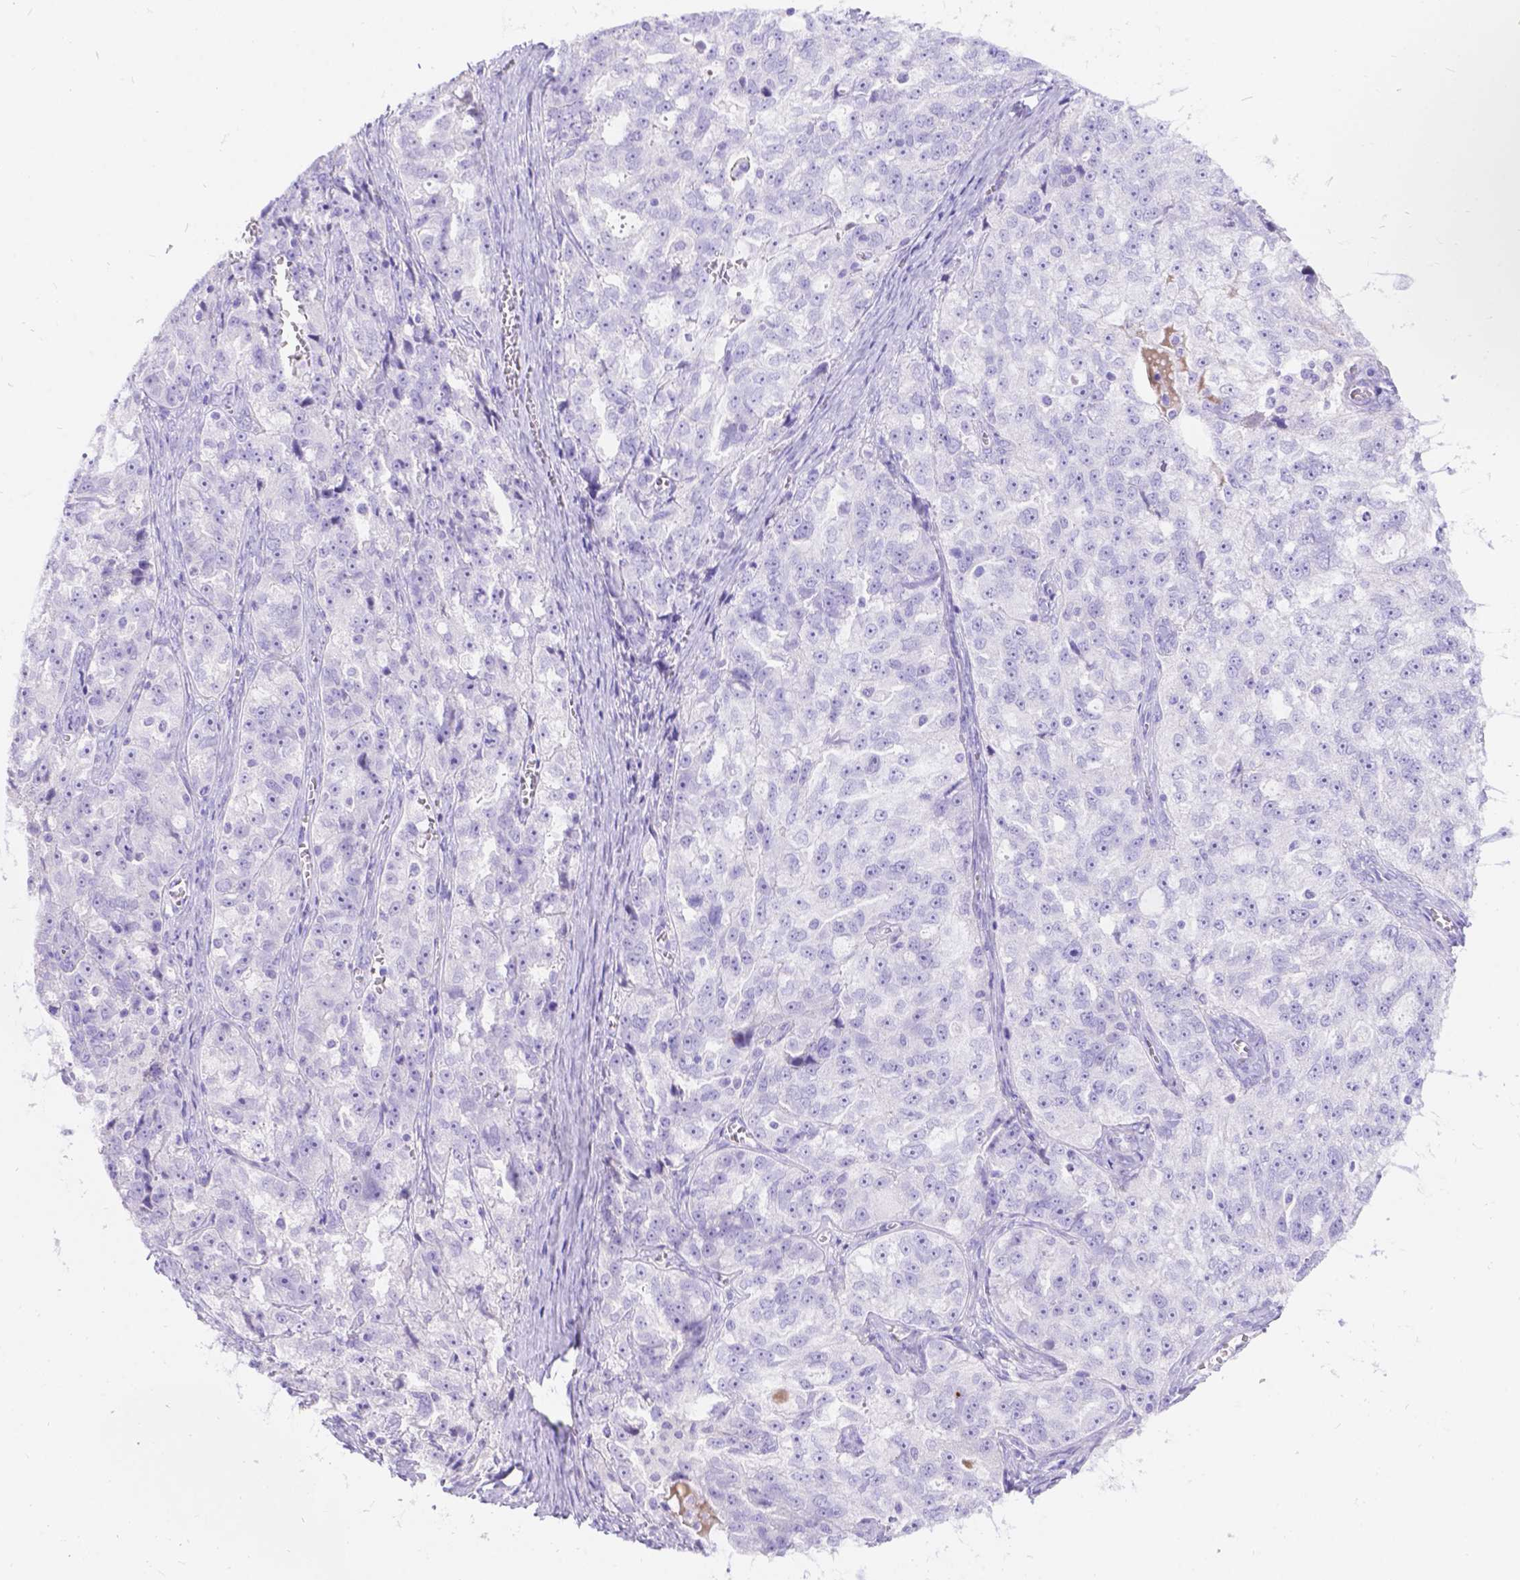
{"staining": {"intensity": "negative", "quantity": "none", "location": "none"}, "tissue": "ovarian cancer", "cell_type": "Tumor cells", "image_type": "cancer", "snomed": [{"axis": "morphology", "description": "Cystadenocarcinoma, serous, NOS"}, {"axis": "topography", "description": "Ovary"}], "caption": "Immunohistochemical staining of human ovarian cancer reveals no significant staining in tumor cells.", "gene": "KLHL10", "patient": {"sex": "female", "age": 51}}